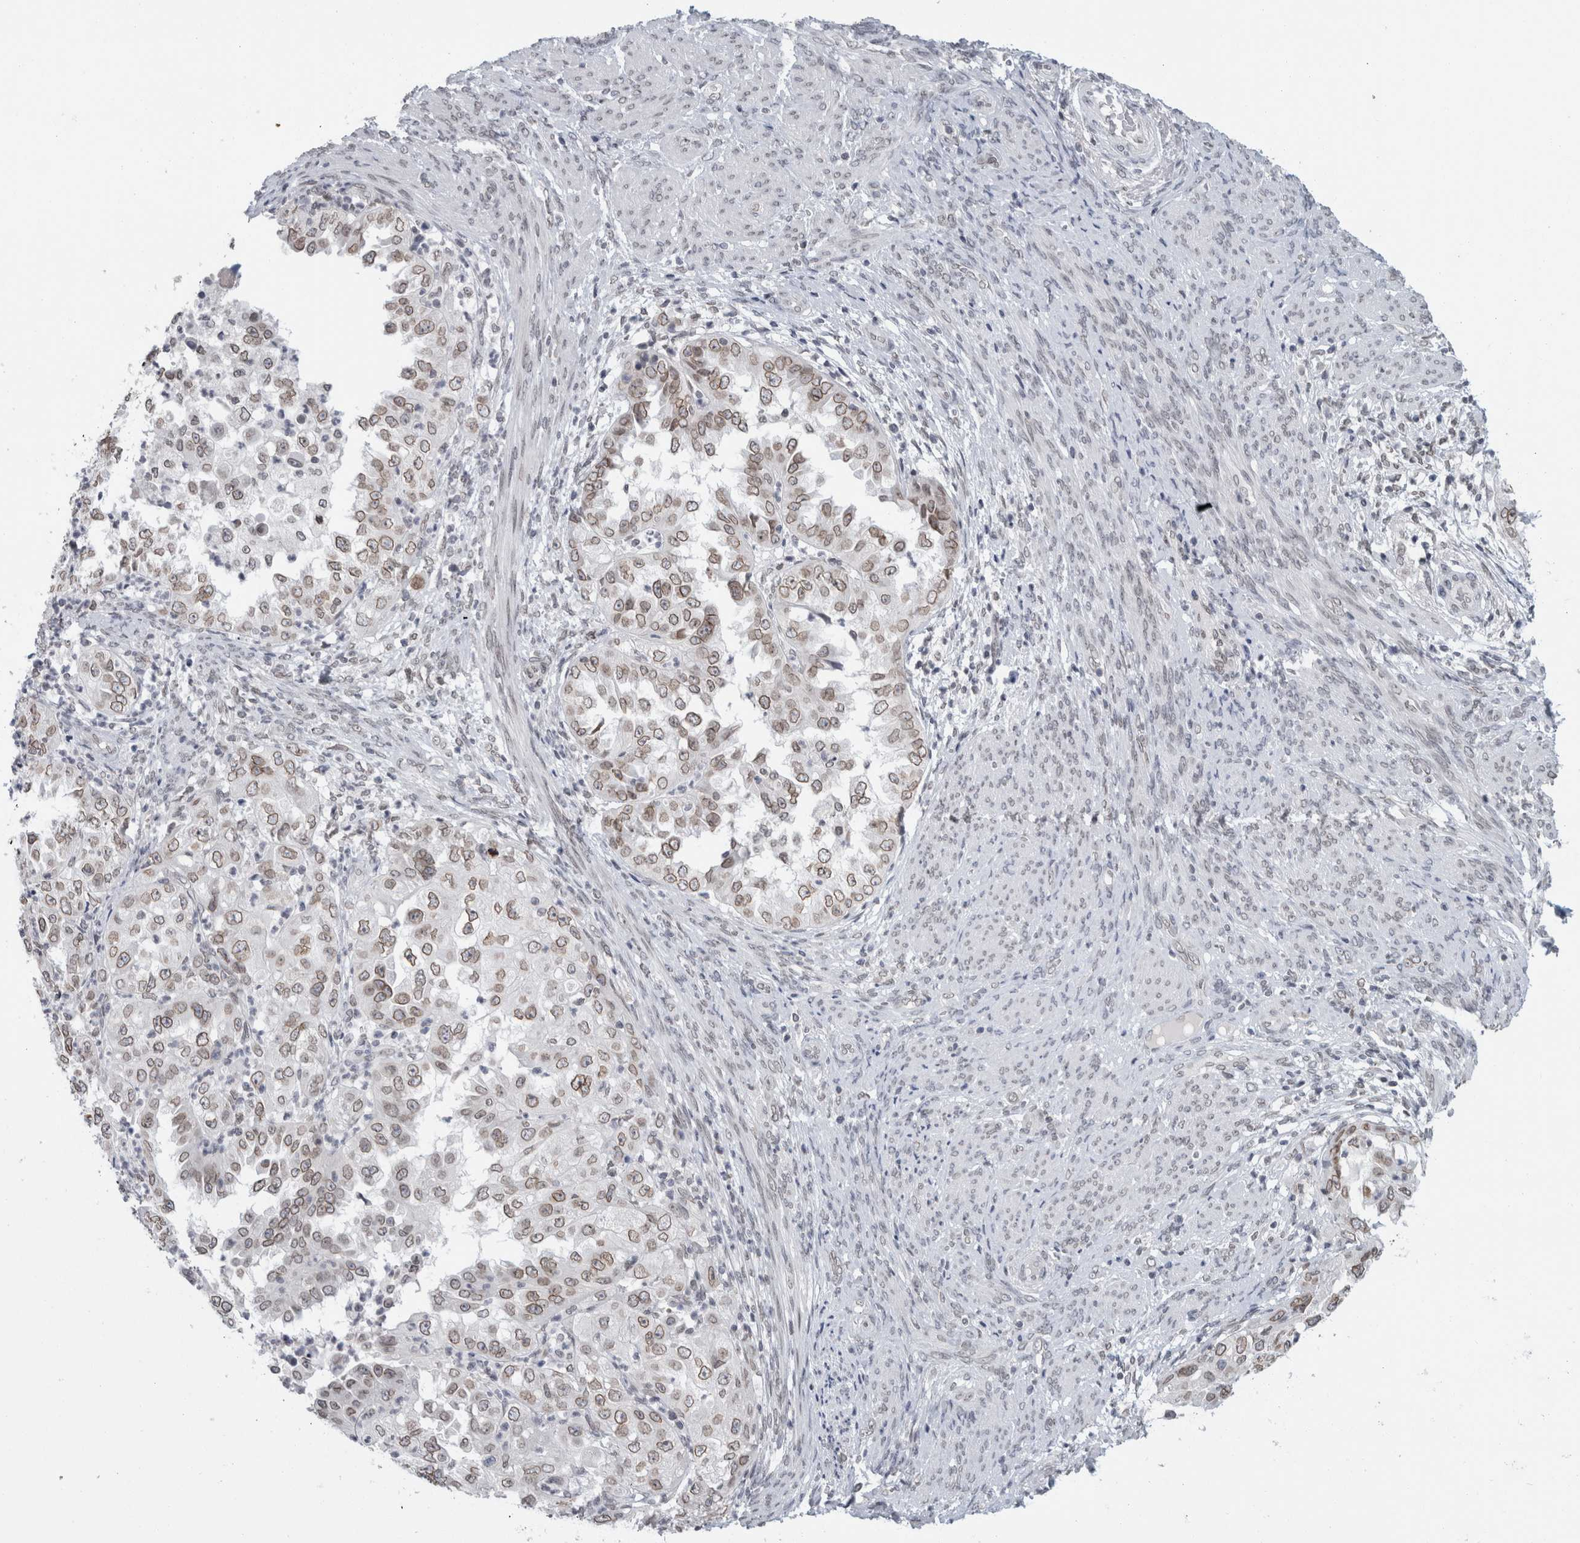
{"staining": {"intensity": "weak", "quantity": ">75%", "location": "cytoplasmic/membranous,nuclear"}, "tissue": "endometrial cancer", "cell_type": "Tumor cells", "image_type": "cancer", "snomed": [{"axis": "morphology", "description": "Adenocarcinoma, NOS"}, {"axis": "topography", "description": "Endometrium"}], "caption": "DAB (3,3'-diaminobenzidine) immunohistochemical staining of human endometrial cancer exhibits weak cytoplasmic/membranous and nuclear protein staining in about >75% of tumor cells.", "gene": "ZNF770", "patient": {"sex": "female", "age": 85}}